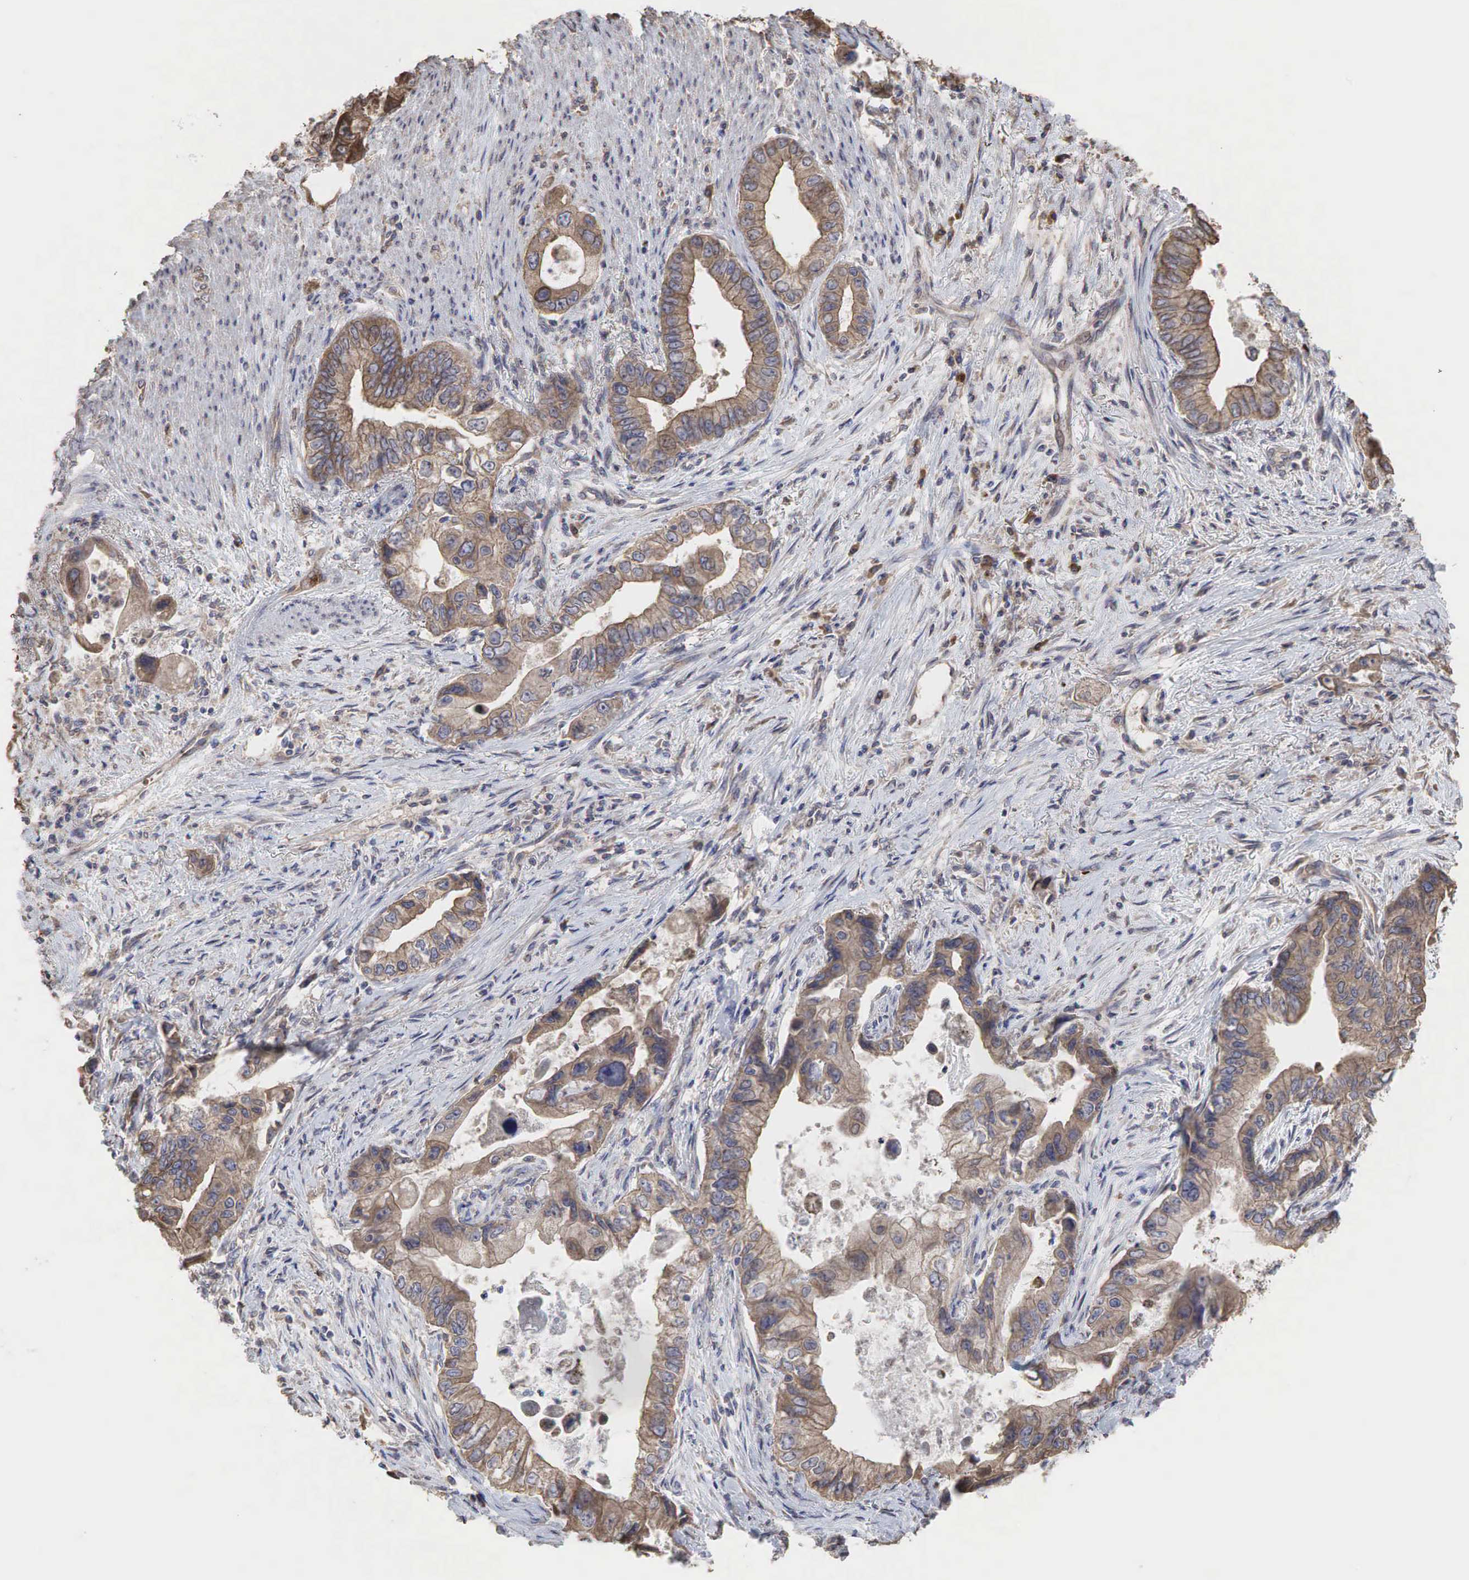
{"staining": {"intensity": "moderate", "quantity": ">75%", "location": "cytoplasmic/membranous"}, "tissue": "pancreatic cancer", "cell_type": "Tumor cells", "image_type": "cancer", "snomed": [{"axis": "morphology", "description": "Adenocarcinoma, NOS"}, {"axis": "topography", "description": "Pancreas"}, {"axis": "topography", "description": "Stomach, upper"}], "caption": "High-magnification brightfield microscopy of pancreatic adenocarcinoma stained with DAB (3,3'-diaminobenzidine) (brown) and counterstained with hematoxylin (blue). tumor cells exhibit moderate cytoplasmic/membranous staining is identified in approximately>75% of cells.", "gene": "PABPC5", "patient": {"sex": "male", "age": 77}}